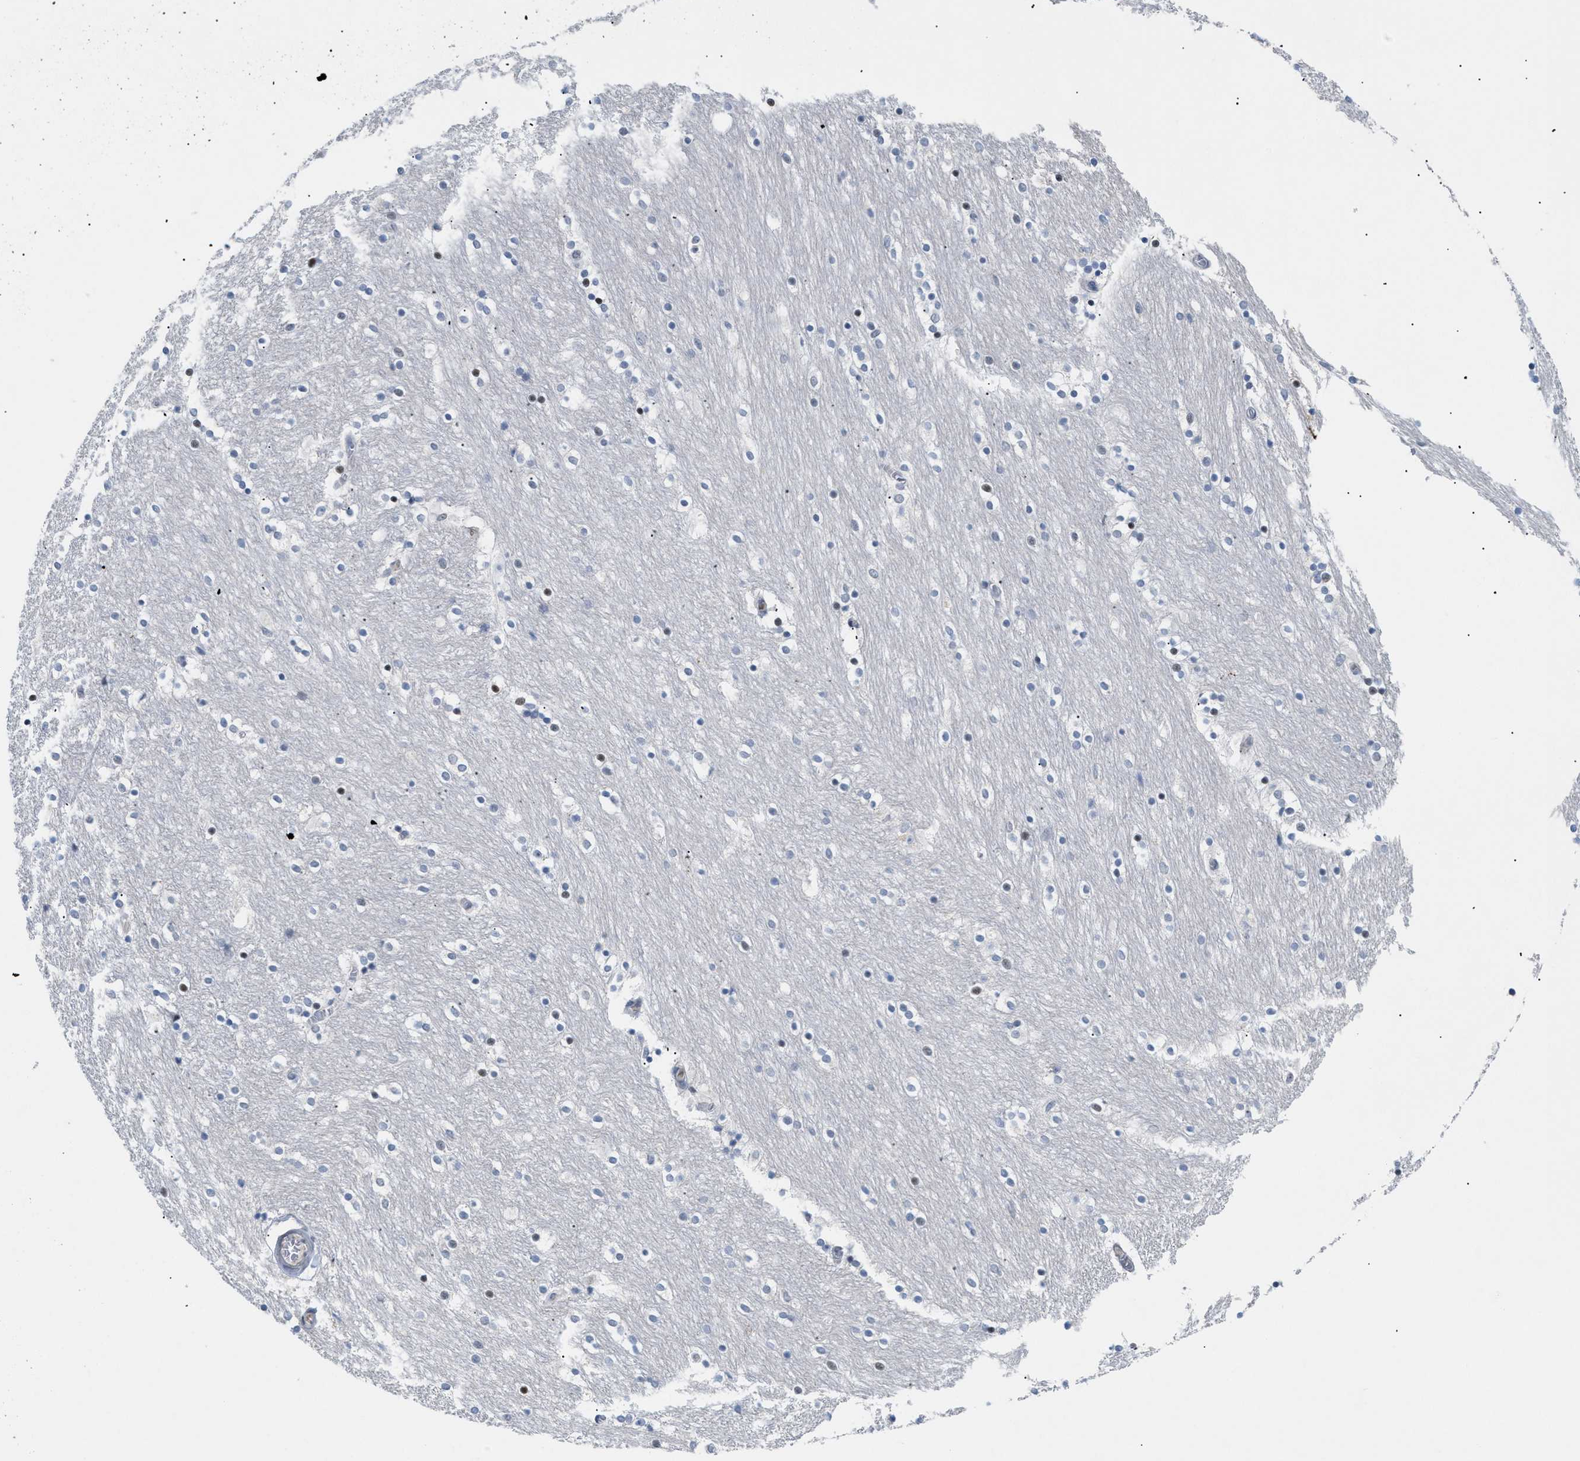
{"staining": {"intensity": "moderate", "quantity": "<25%", "location": "nuclear"}, "tissue": "caudate", "cell_type": "Glial cells", "image_type": "normal", "snomed": [{"axis": "morphology", "description": "Normal tissue, NOS"}, {"axis": "topography", "description": "Lateral ventricle wall"}], "caption": "Immunohistochemical staining of unremarkable caudate displays <25% levels of moderate nuclear protein staining in approximately <25% of glial cells. (DAB IHC with brightfield microscopy, high magnification).", "gene": "MED1", "patient": {"sex": "female", "age": 54}}